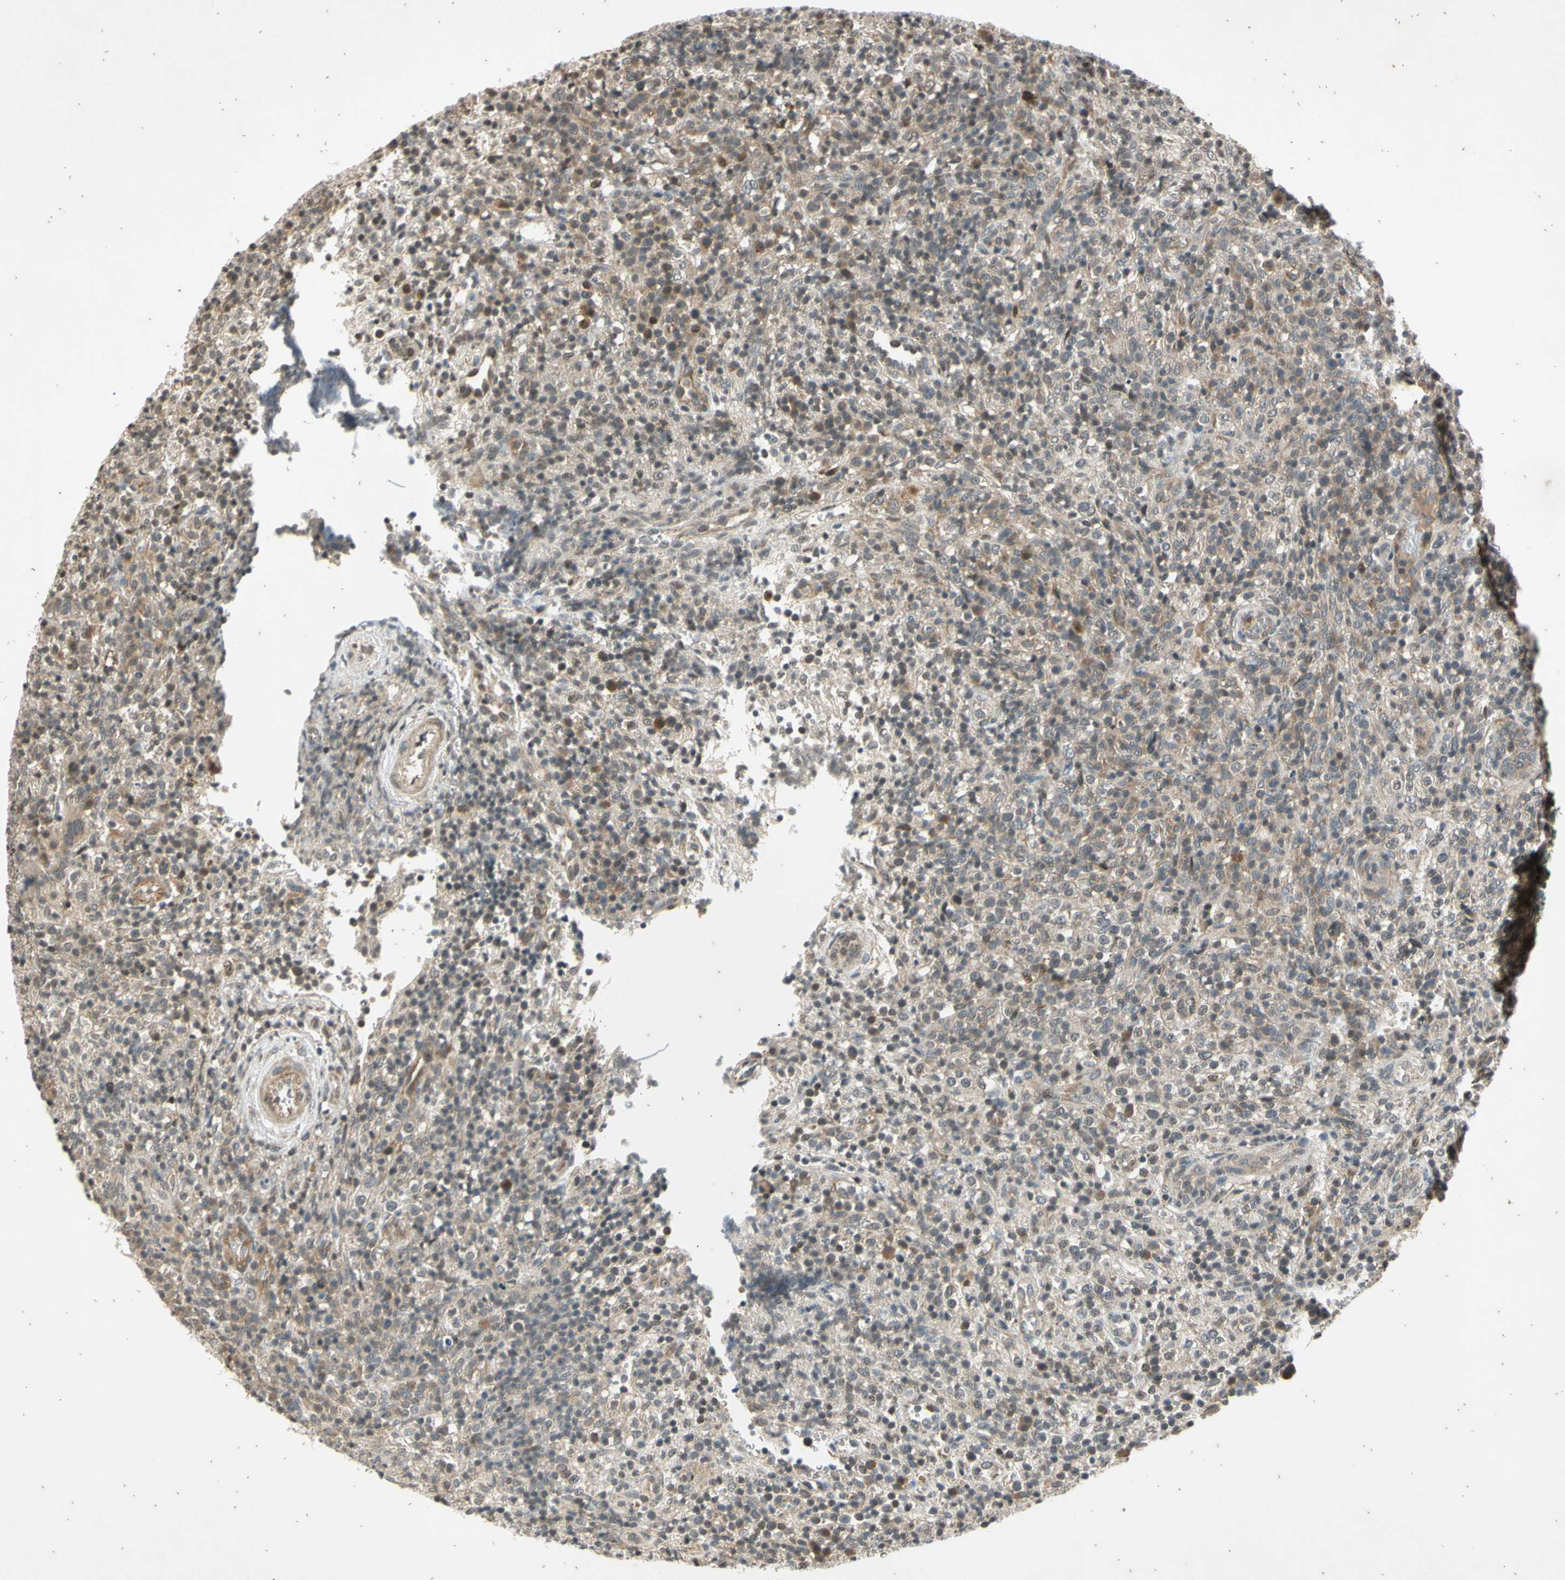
{"staining": {"intensity": "weak", "quantity": "25%-75%", "location": "cytoplasmic/membranous"}, "tissue": "lymphoma", "cell_type": "Tumor cells", "image_type": "cancer", "snomed": [{"axis": "morphology", "description": "Malignant lymphoma, non-Hodgkin's type, High grade"}, {"axis": "topography", "description": "Lymph node"}], "caption": "About 25%-75% of tumor cells in high-grade malignant lymphoma, non-Hodgkin's type display weak cytoplasmic/membranous protein positivity as visualized by brown immunohistochemical staining.", "gene": "EFNB2", "patient": {"sex": "female", "age": 76}}